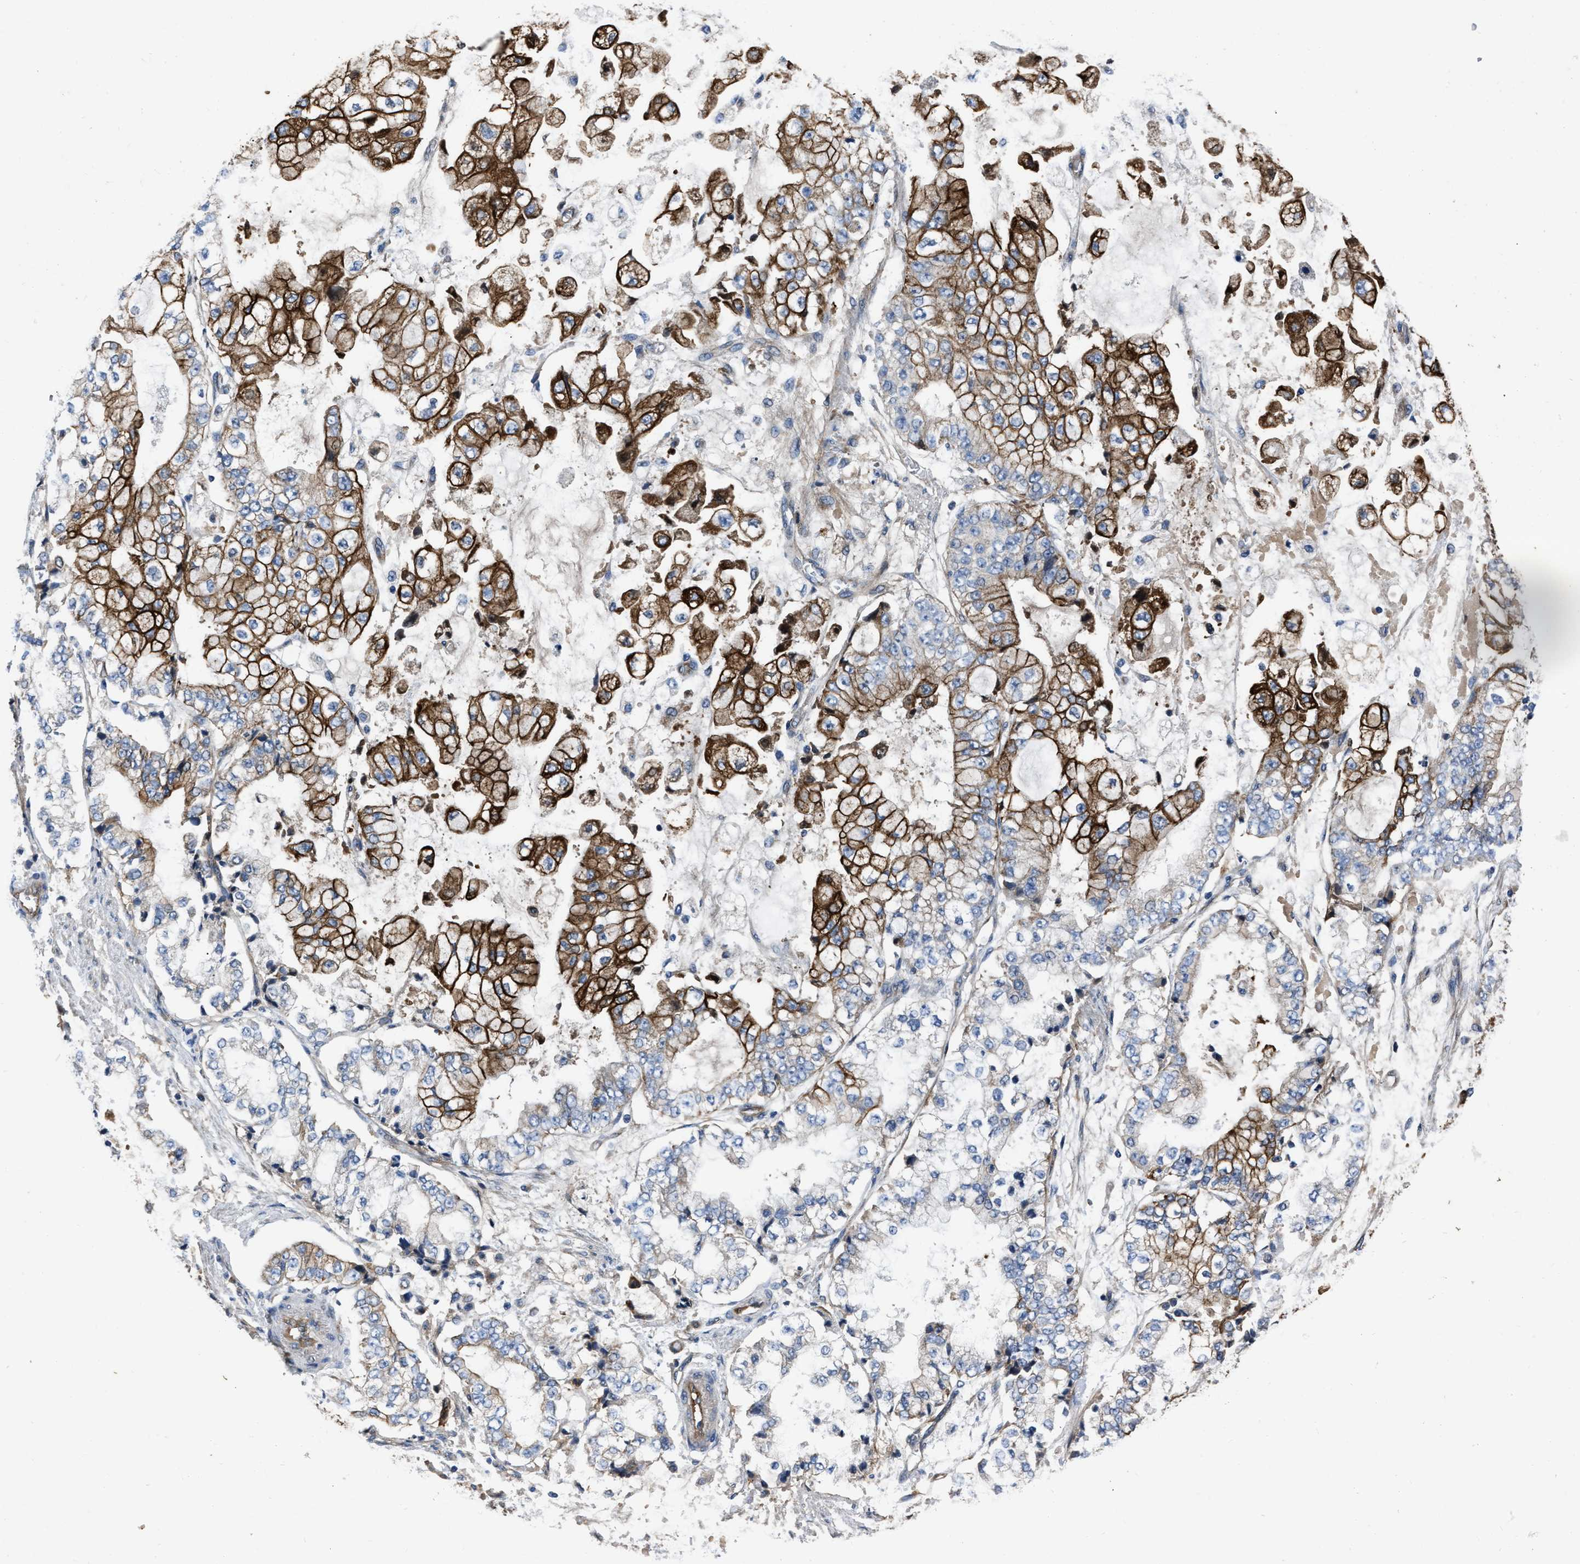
{"staining": {"intensity": "strong", "quantity": "25%-75%", "location": "cytoplasmic/membranous"}, "tissue": "stomach cancer", "cell_type": "Tumor cells", "image_type": "cancer", "snomed": [{"axis": "morphology", "description": "Adenocarcinoma, NOS"}, {"axis": "topography", "description": "Stomach"}], "caption": "Strong cytoplasmic/membranous expression for a protein is seen in approximately 25%-75% of tumor cells of stomach cancer (adenocarcinoma) using IHC.", "gene": "ERC1", "patient": {"sex": "male", "age": 76}}